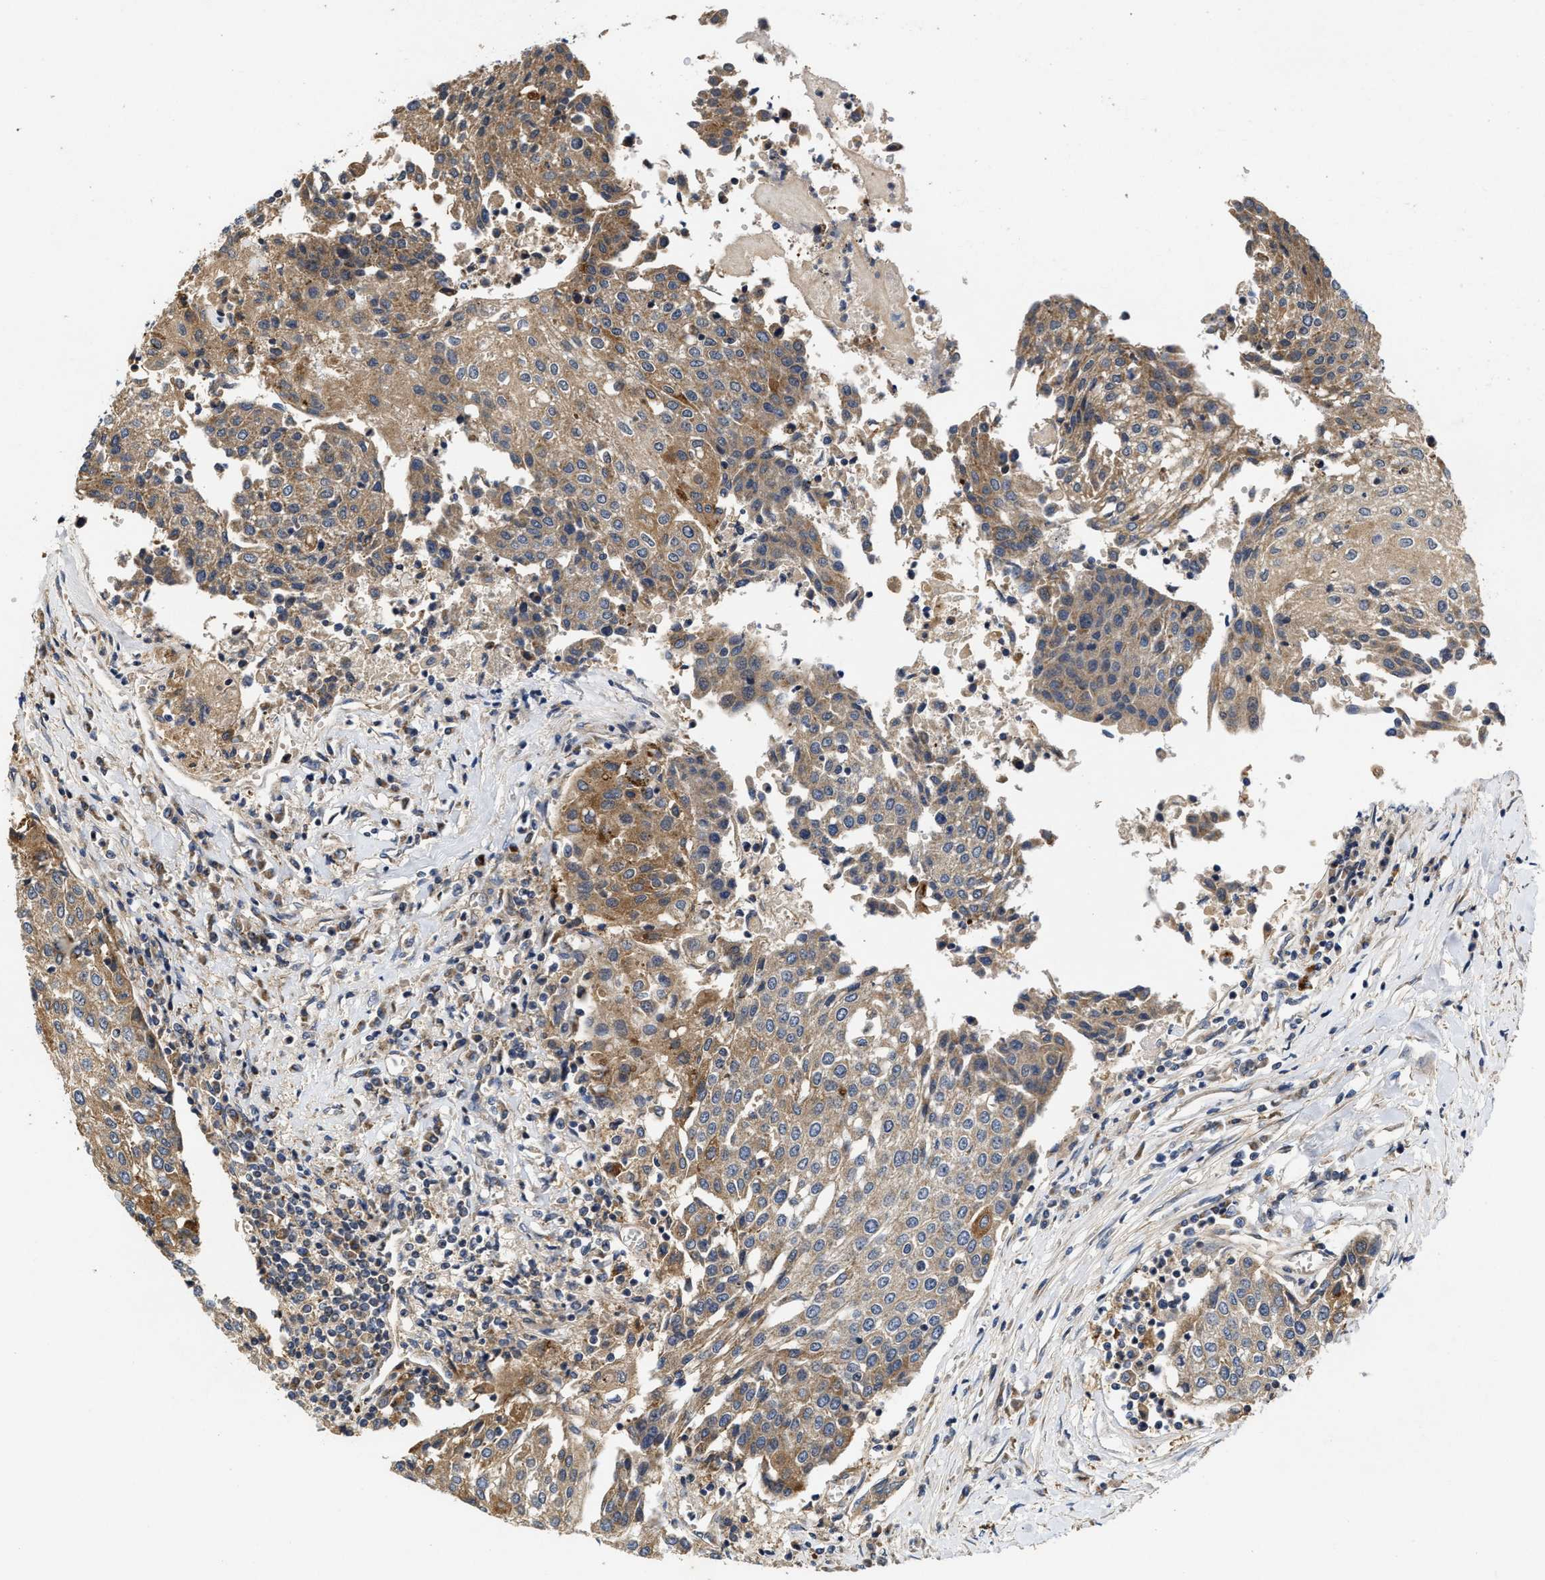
{"staining": {"intensity": "moderate", "quantity": ">75%", "location": "cytoplasmic/membranous"}, "tissue": "urothelial cancer", "cell_type": "Tumor cells", "image_type": "cancer", "snomed": [{"axis": "morphology", "description": "Urothelial carcinoma, High grade"}, {"axis": "topography", "description": "Urinary bladder"}], "caption": "Immunohistochemistry (DAB) staining of urothelial cancer displays moderate cytoplasmic/membranous protein positivity in approximately >75% of tumor cells.", "gene": "EFNA4", "patient": {"sex": "female", "age": 85}}